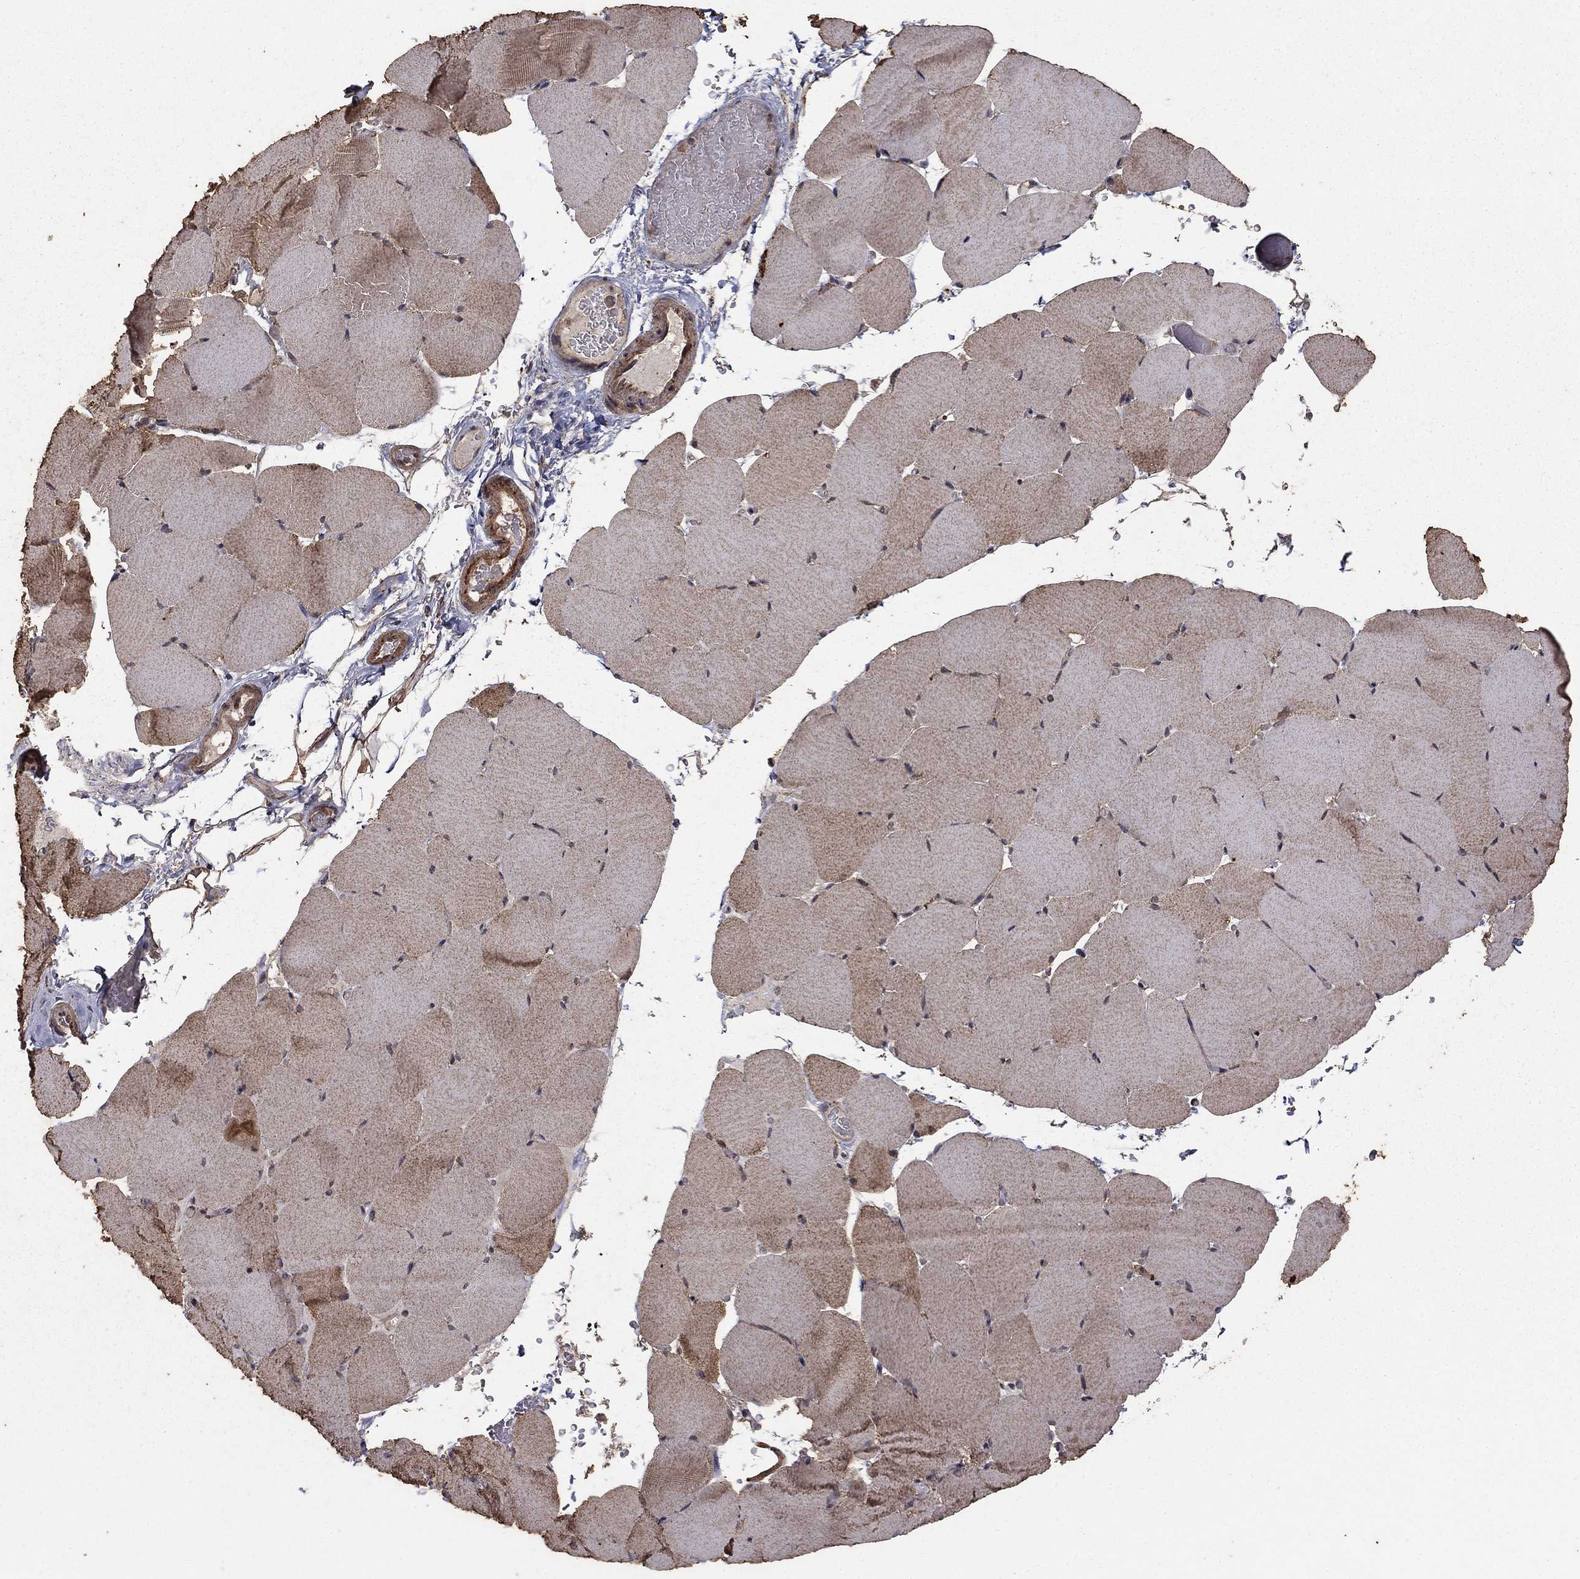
{"staining": {"intensity": "moderate", "quantity": ">75%", "location": "cytoplasmic/membranous"}, "tissue": "skeletal muscle", "cell_type": "Myocytes", "image_type": "normal", "snomed": [{"axis": "morphology", "description": "Normal tissue, NOS"}, {"axis": "topography", "description": "Skeletal muscle"}], "caption": "Immunohistochemistry (IHC) staining of normal skeletal muscle, which displays medium levels of moderate cytoplasmic/membranous positivity in approximately >75% of myocytes indicating moderate cytoplasmic/membranous protein expression. The staining was performed using DAB (3,3'-diaminobenzidine) (brown) for protein detection and nuclei were counterstained in hematoxylin (blue).", "gene": "PRDM1", "patient": {"sex": "female", "age": 37}}